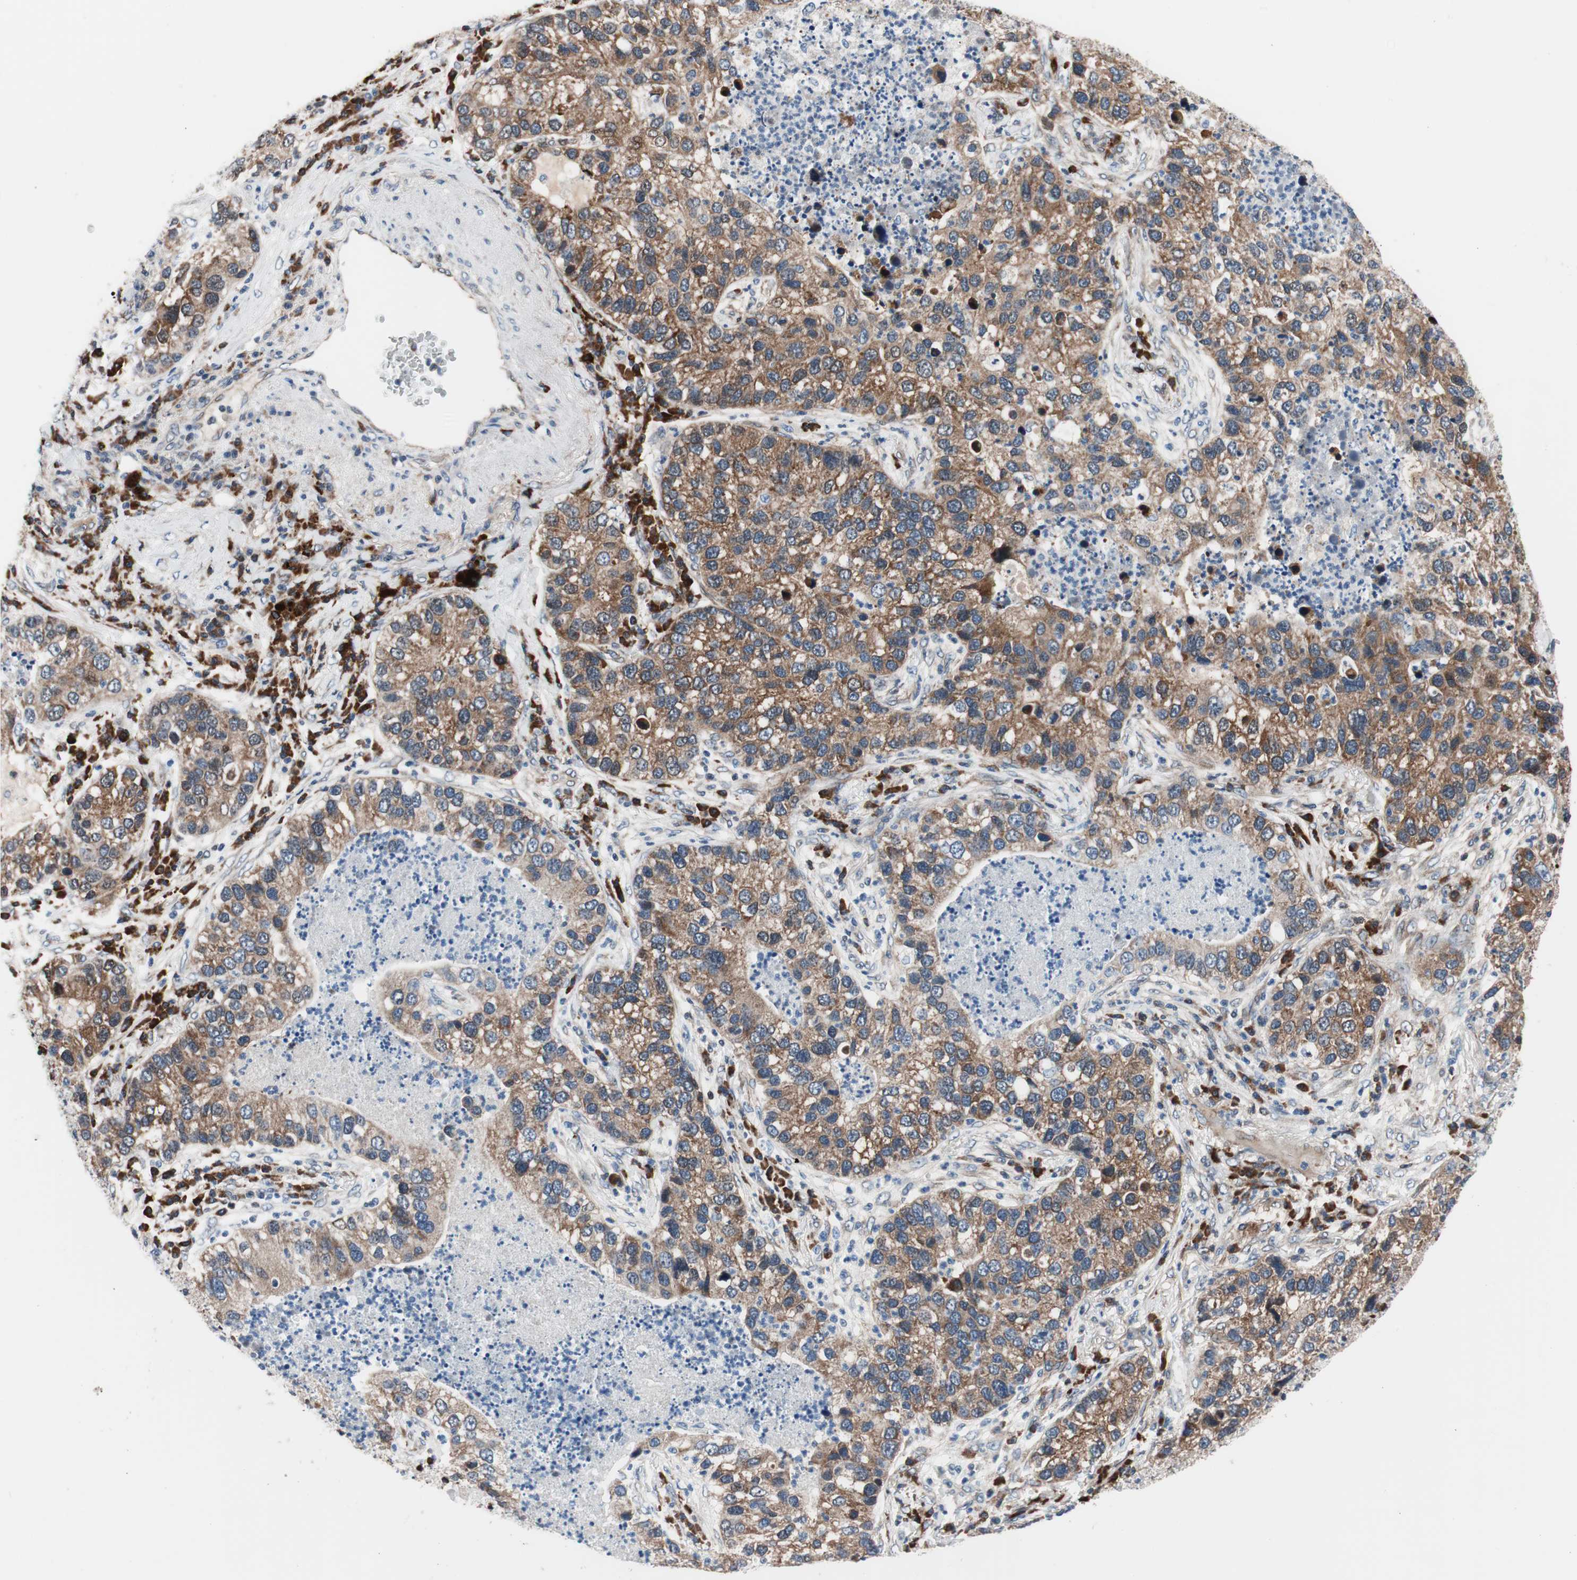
{"staining": {"intensity": "moderate", "quantity": ">75%", "location": "cytoplasmic/membranous"}, "tissue": "lung cancer", "cell_type": "Tumor cells", "image_type": "cancer", "snomed": [{"axis": "morphology", "description": "Normal tissue, NOS"}, {"axis": "morphology", "description": "Adenocarcinoma, NOS"}, {"axis": "topography", "description": "Bronchus"}, {"axis": "topography", "description": "Lung"}], "caption": "About >75% of tumor cells in human lung cancer (adenocarcinoma) show moderate cytoplasmic/membranous protein positivity as visualized by brown immunohistochemical staining.", "gene": "PRDX2", "patient": {"sex": "male", "age": 54}}